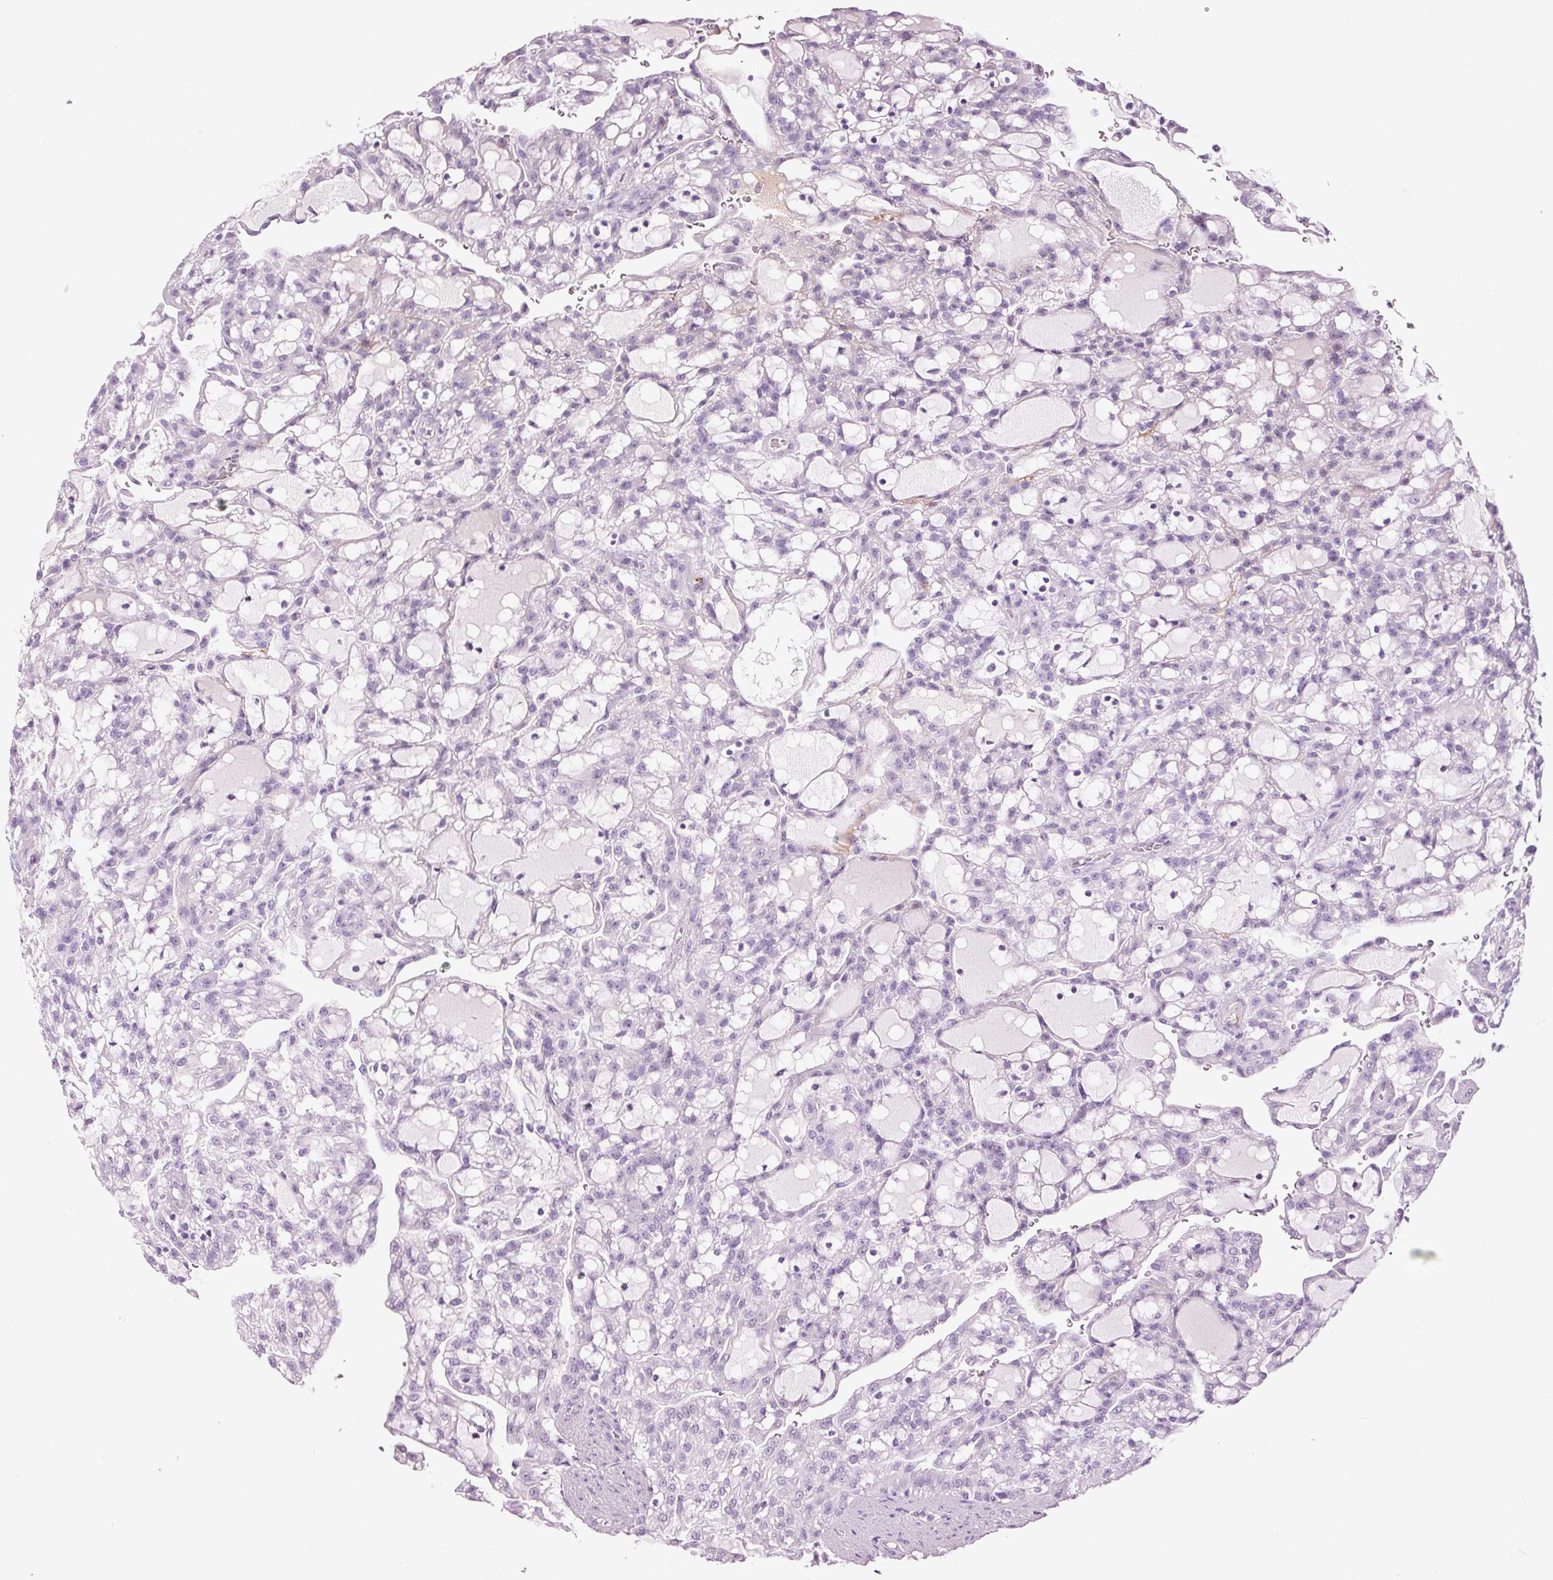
{"staining": {"intensity": "negative", "quantity": "none", "location": "none"}, "tissue": "renal cancer", "cell_type": "Tumor cells", "image_type": "cancer", "snomed": [{"axis": "morphology", "description": "Adenocarcinoma, NOS"}, {"axis": "topography", "description": "Kidney"}], "caption": "This is an IHC photomicrograph of adenocarcinoma (renal). There is no staining in tumor cells.", "gene": "KLF1", "patient": {"sex": "male", "age": 63}}